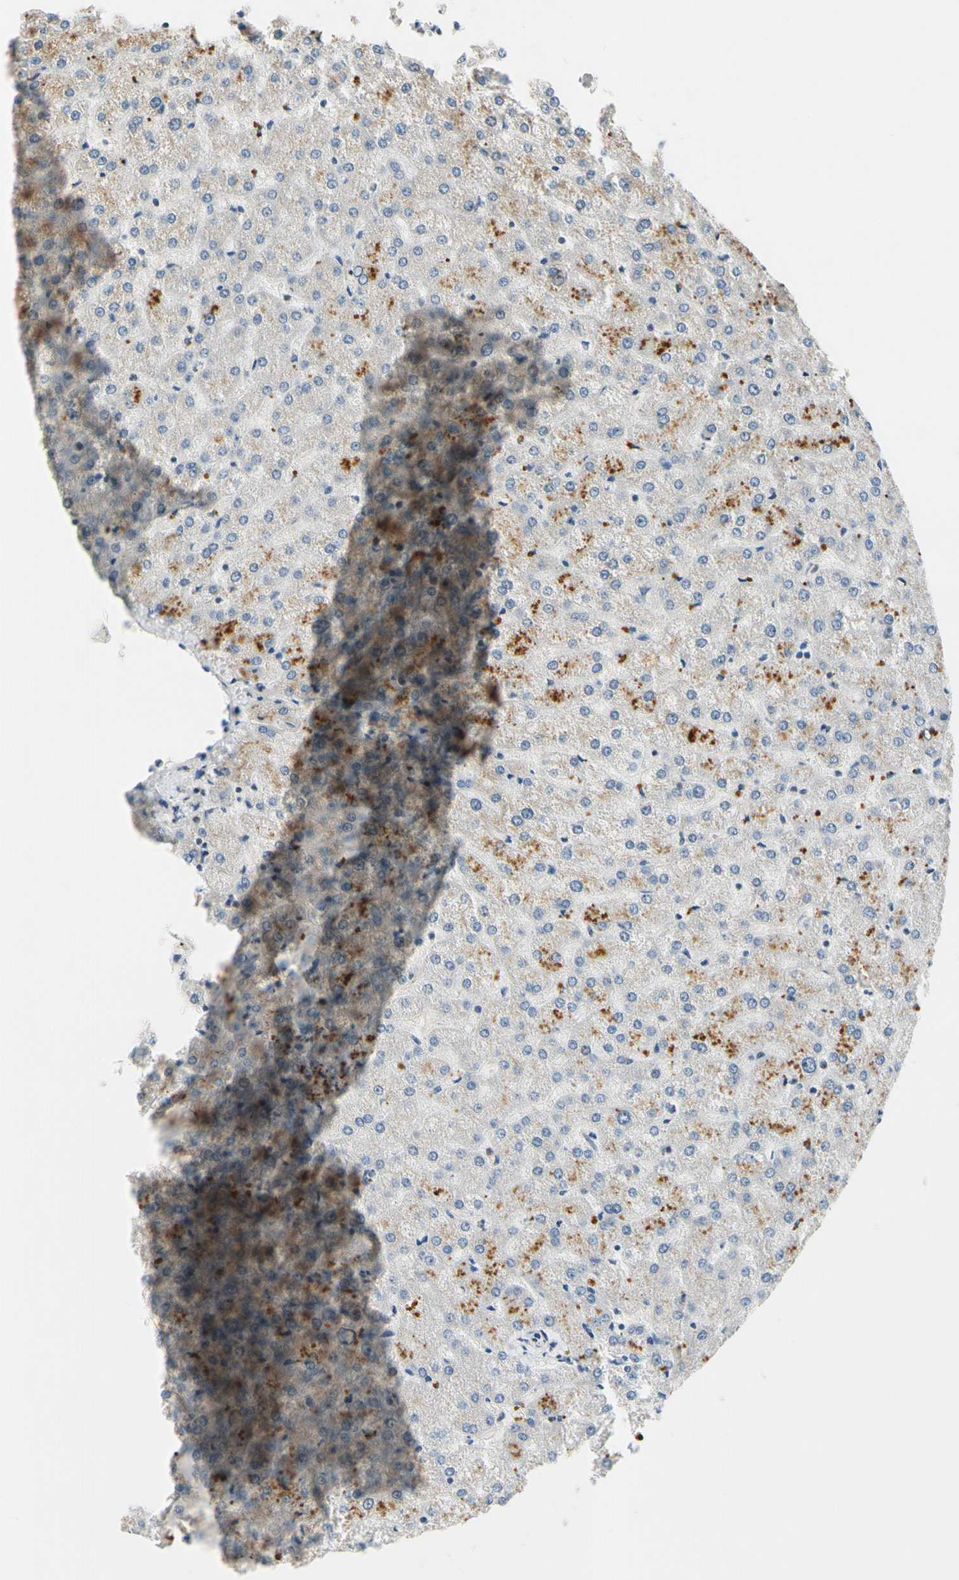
{"staining": {"intensity": "weak", "quantity": ">75%", "location": "cytoplasmic/membranous"}, "tissue": "liver", "cell_type": "Hepatocytes", "image_type": "normal", "snomed": [{"axis": "morphology", "description": "Normal tissue, NOS"}, {"axis": "topography", "description": "Liver"}], "caption": "Immunohistochemistry of benign liver shows low levels of weak cytoplasmic/membranous staining in approximately >75% of hepatocytes. The staining was performed using DAB, with brown indicating positive protein expression. Nuclei are stained blue with hematoxylin.", "gene": "RPS6KB2", "patient": {"sex": "female", "age": 32}}